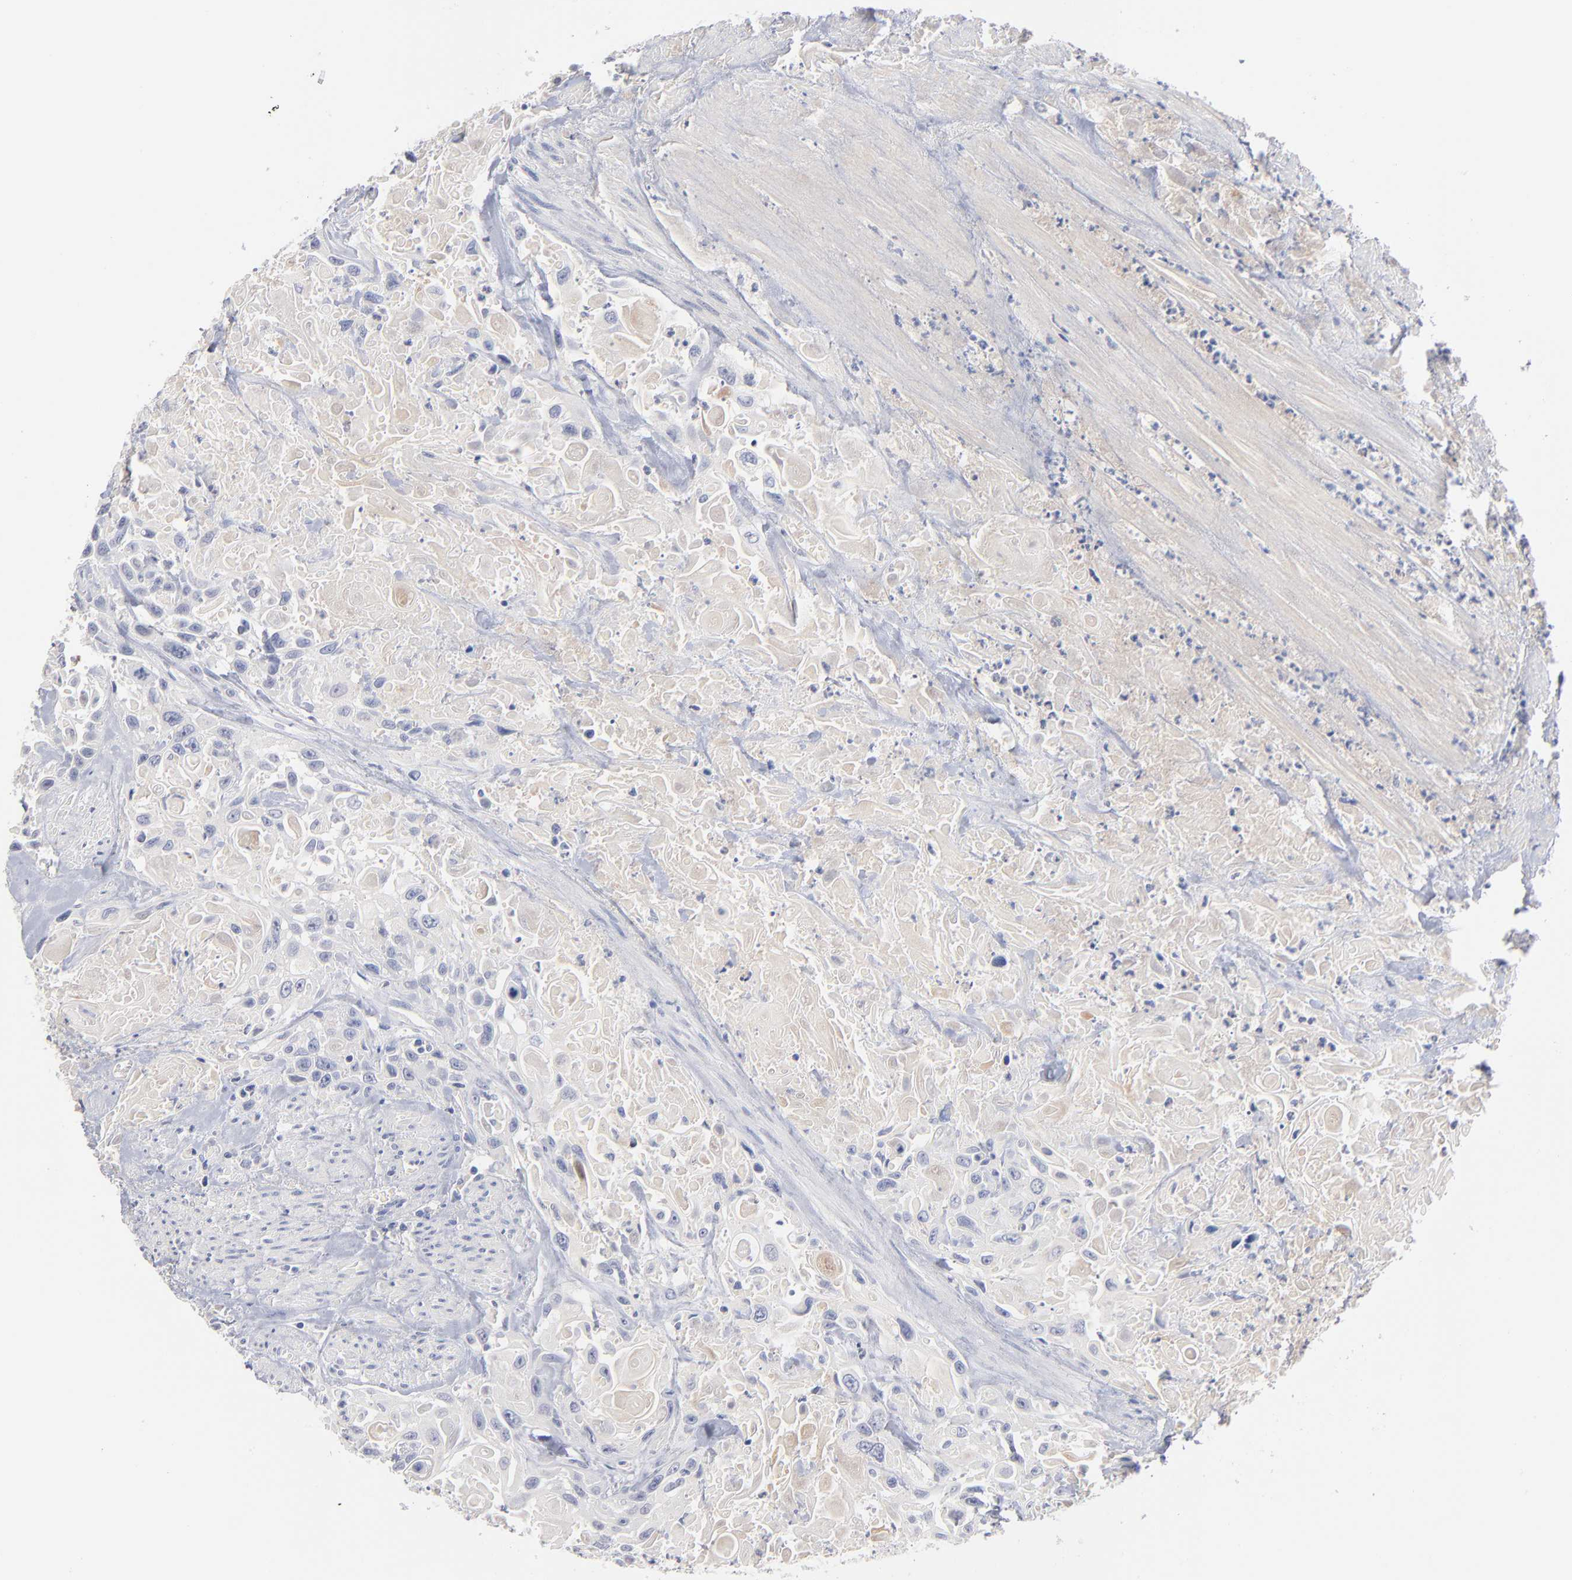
{"staining": {"intensity": "negative", "quantity": "none", "location": "none"}, "tissue": "urothelial cancer", "cell_type": "Tumor cells", "image_type": "cancer", "snomed": [{"axis": "morphology", "description": "Urothelial carcinoma, High grade"}, {"axis": "topography", "description": "Urinary bladder"}], "caption": "High-grade urothelial carcinoma was stained to show a protein in brown. There is no significant positivity in tumor cells.", "gene": "F12", "patient": {"sex": "female", "age": 84}}